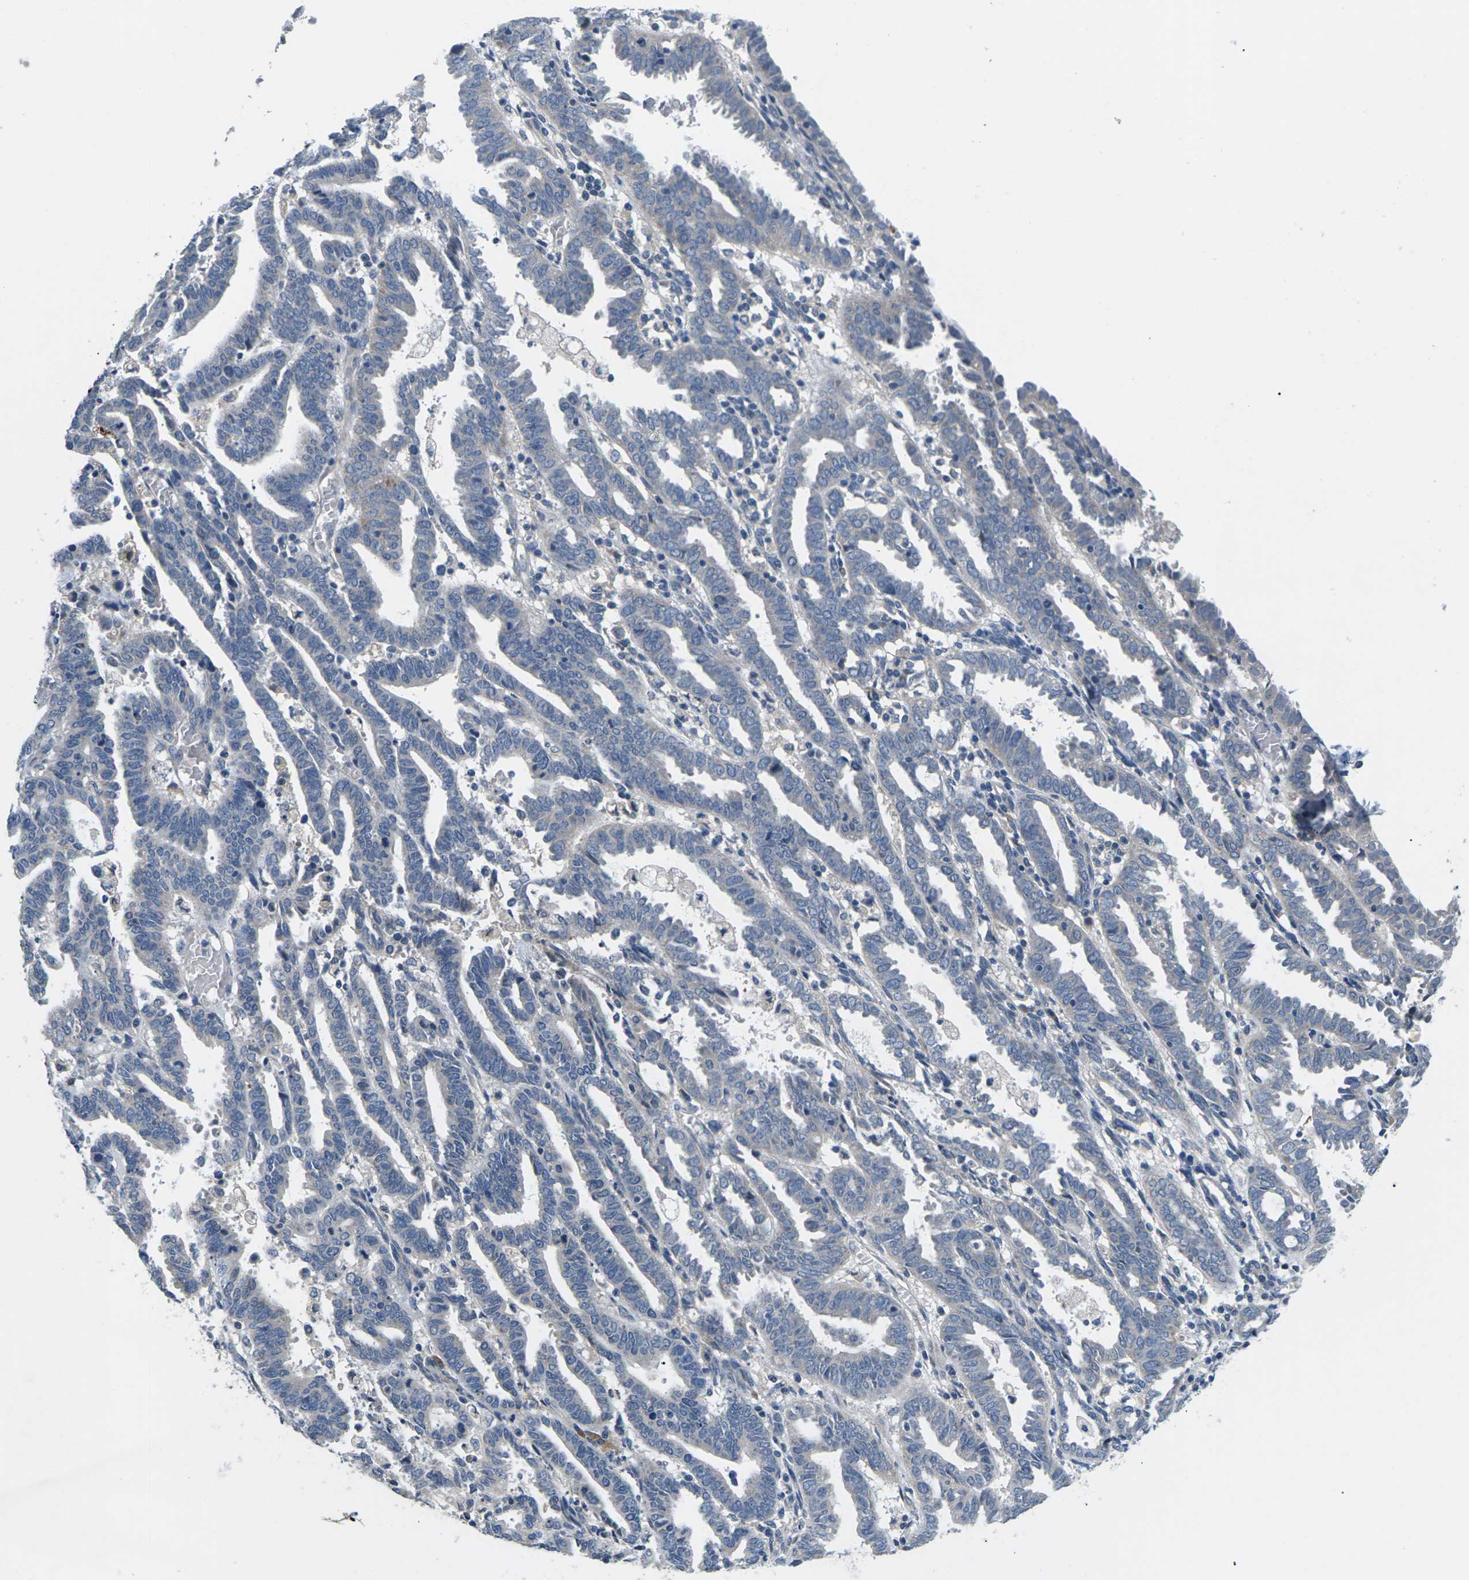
{"staining": {"intensity": "negative", "quantity": "none", "location": "none"}, "tissue": "endometrial cancer", "cell_type": "Tumor cells", "image_type": "cancer", "snomed": [{"axis": "morphology", "description": "Adenocarcinoma, NOS"}, {"axis": "topography", "description": "Uterus"}], "caption": "Tumor cells are negative for brown protein staining in endometrial cancer.", "gene": "ERGIC3", "patient": {"sex": "female", "age": 83}}